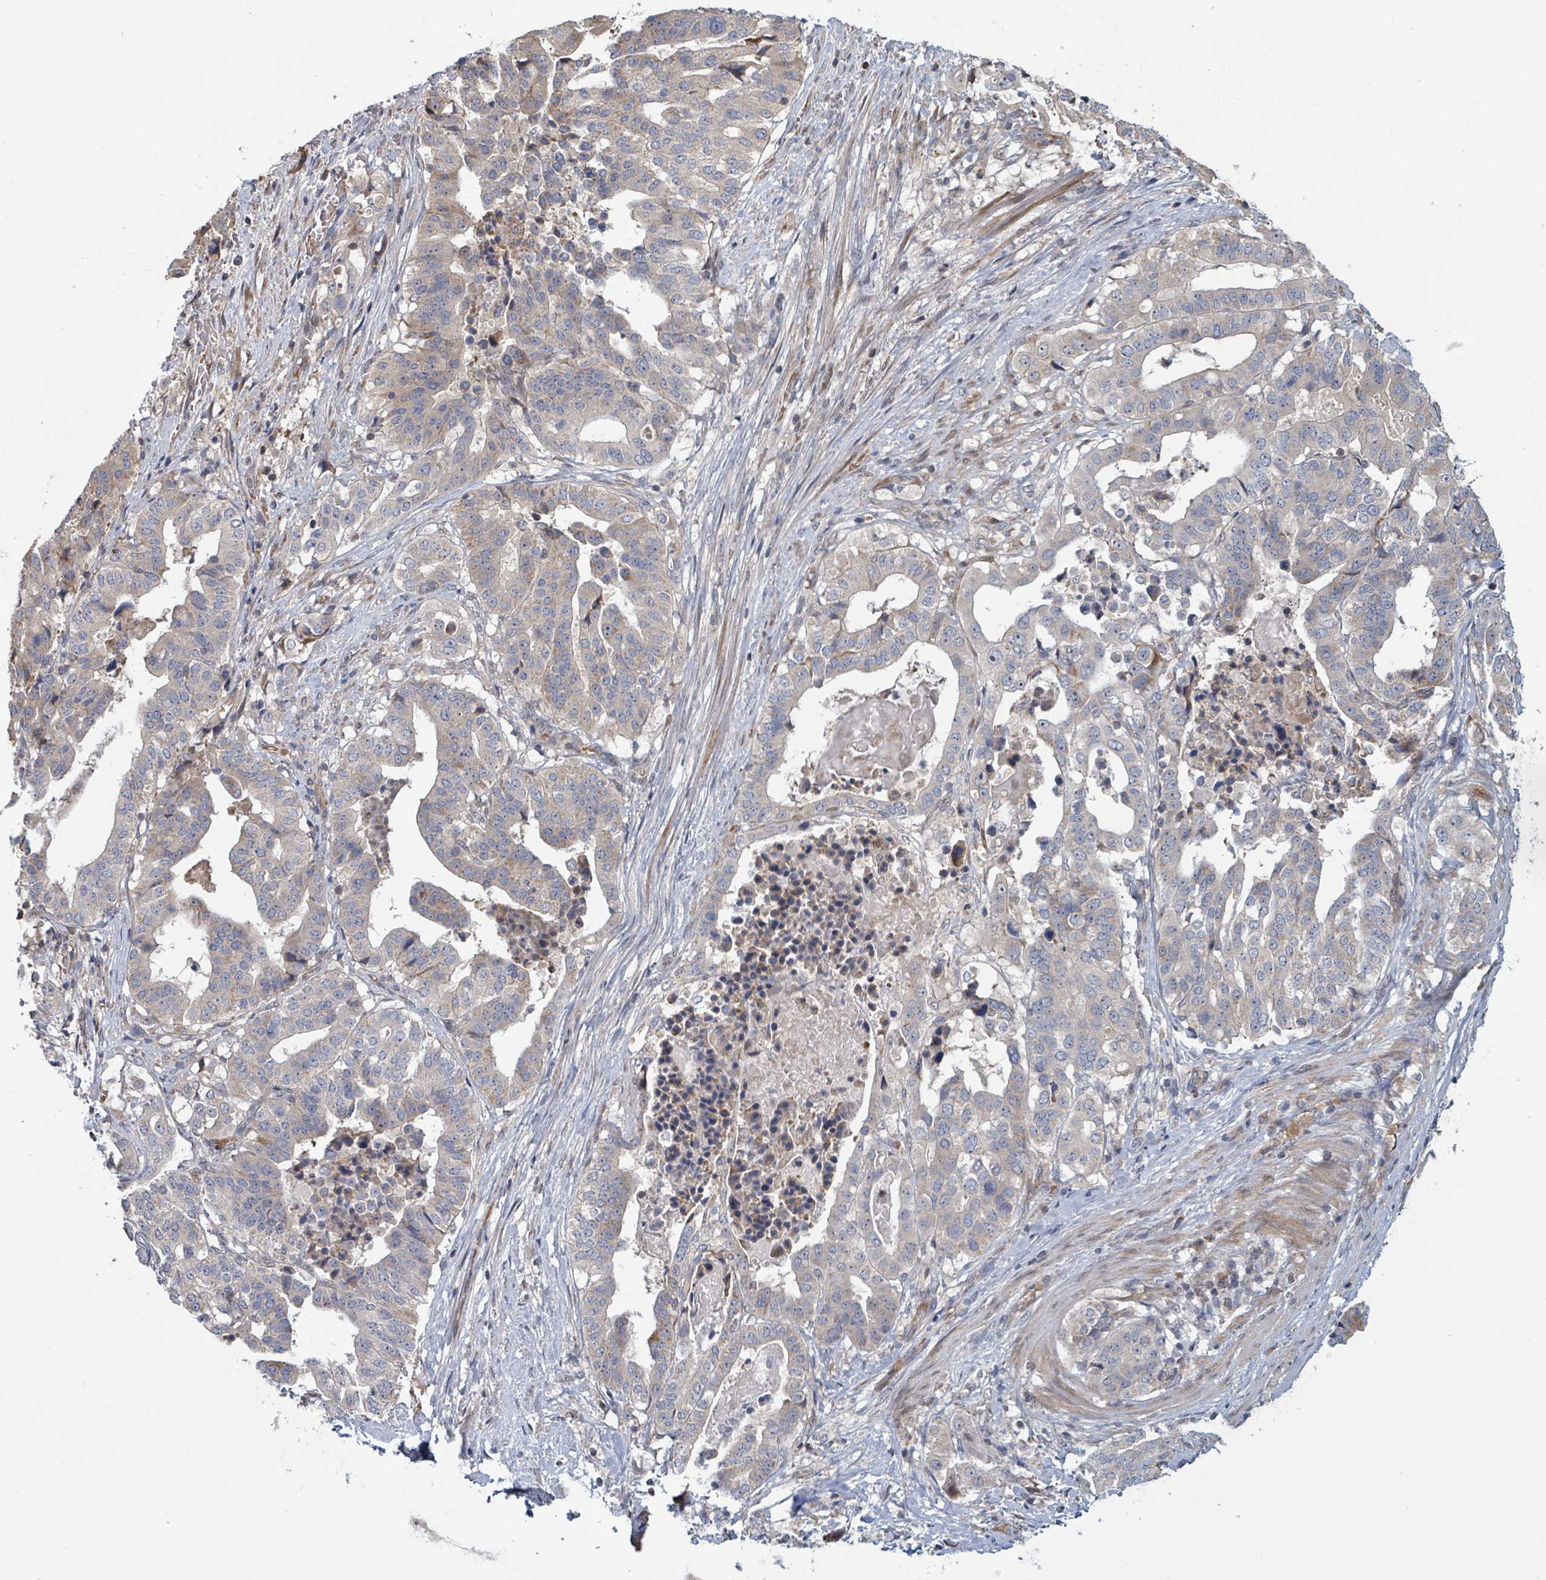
{"staining": {"intensity": "weak", "quantity": "25%-75%", "location": "cytoplasmic/membranous"}, "tissue": "stomach cancer", "cell_type": "Tumor cells", "image_type": "cancer", "snomed": [{"axis": "morphology", "description": "Adenocarcinoma, NOS"}, {"axis": "topography", "description": "Stomach"}], "caption": "Immunohistochemistry (IHC) histopathology image of neoplastic tissue: stomach adenocarcinoma stained using immunohistochemistry reveals low levels of weak protein expression localized specifically in the cytoplasmic/membranous of tumor cells, appearing as a cytoplasmic/membranous brown color.", "gene": "HIVEP1", "patient": {"sex": "male", "age": 48}}